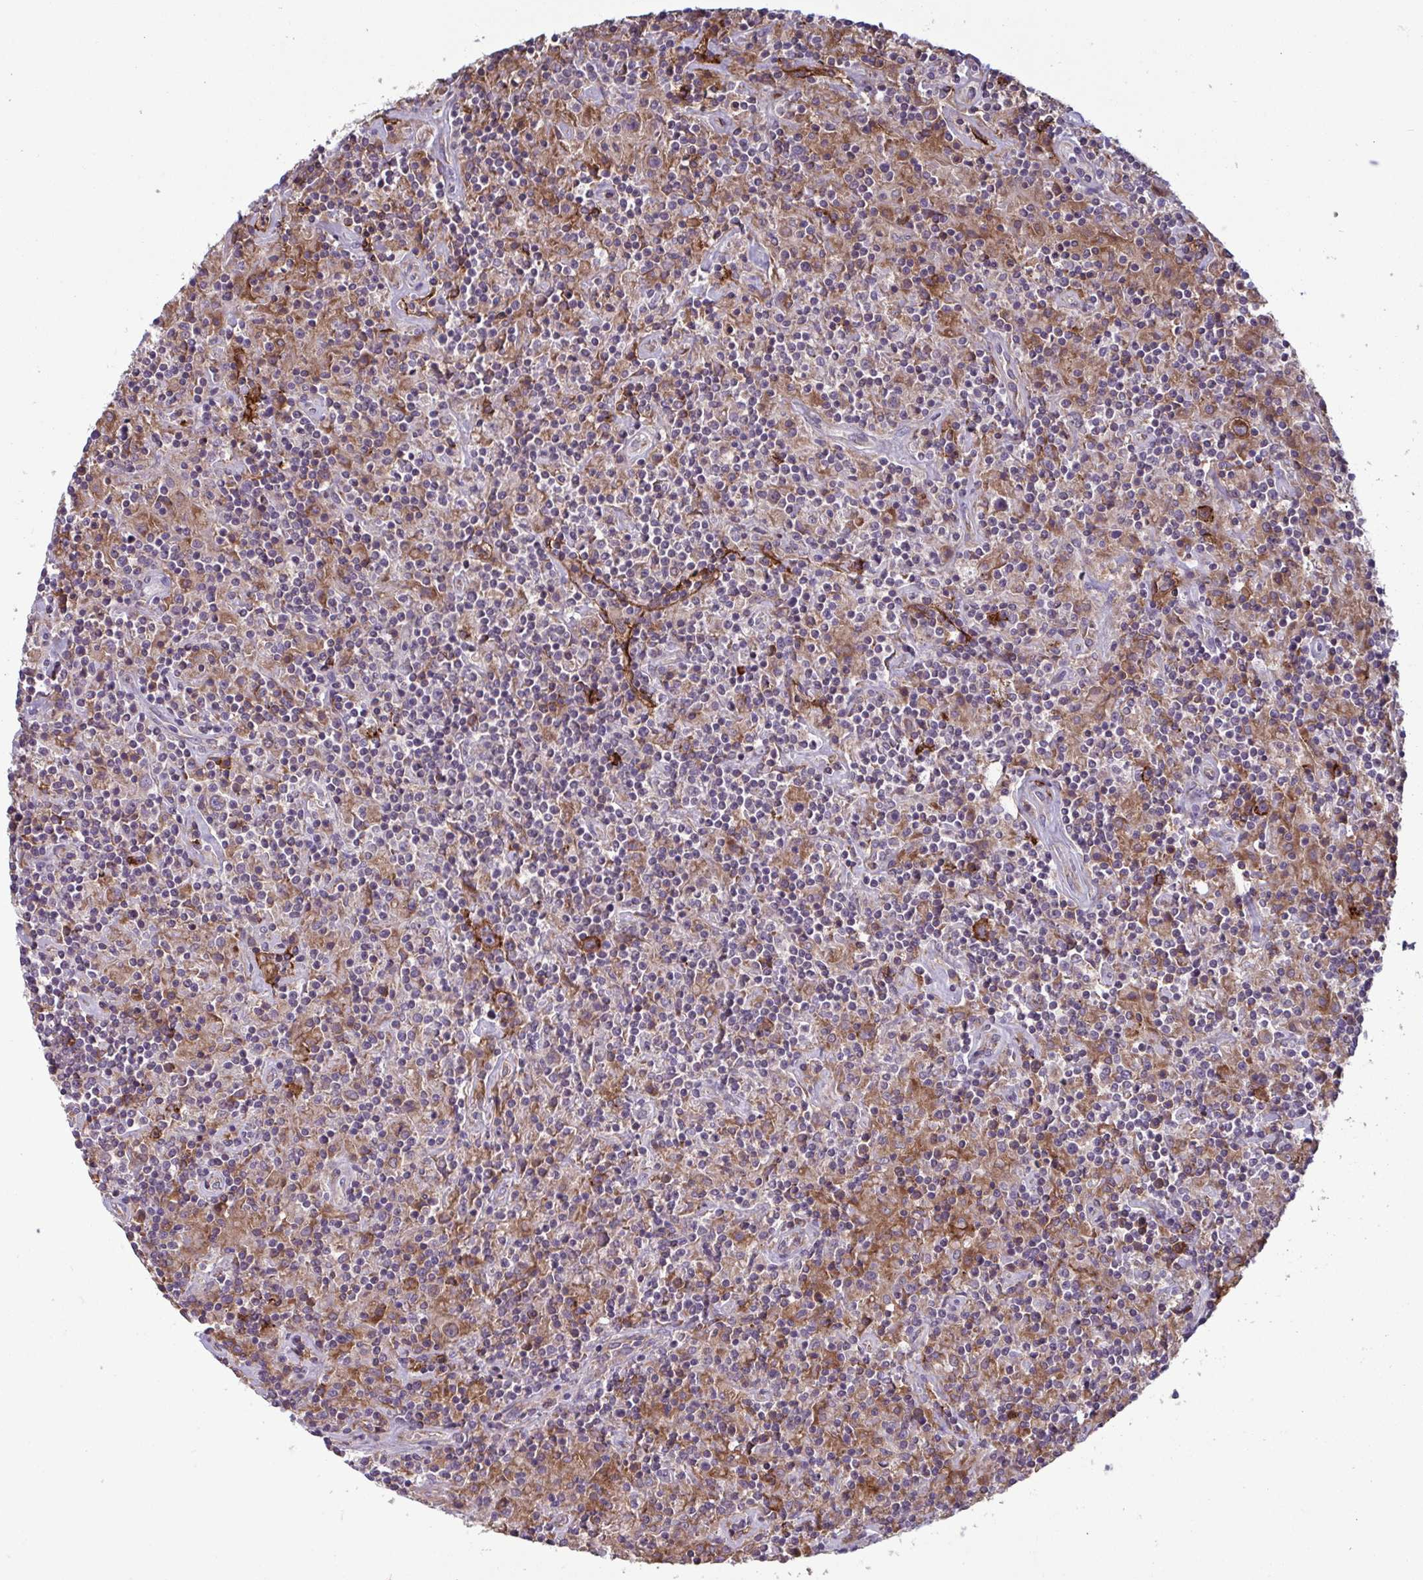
{"staining": {"intensity": "moderate", "quantity": "25%-75%", "location": "cytoplasmic/membranous"}, "tissue": "lymphoma", "cell_type": "Tumor cells", "image_type": "cancer", "snomed": [{"axis": "morphology", "description": "Hodgkin's disease, NOS"}, {"axis": "topography", "description": "Lymph node"}], "caption": "Immunohistochemical staining of human Hodgkin's disease displays medium levels of moderate cytoplasmic/membranous positivity in about 25%-75% of tumor cells. The protein of interest is shown in brown color, while the nuclei are stained blue.", "gene": "CD1E", "patient": {"sex": "male", "age": 70}}